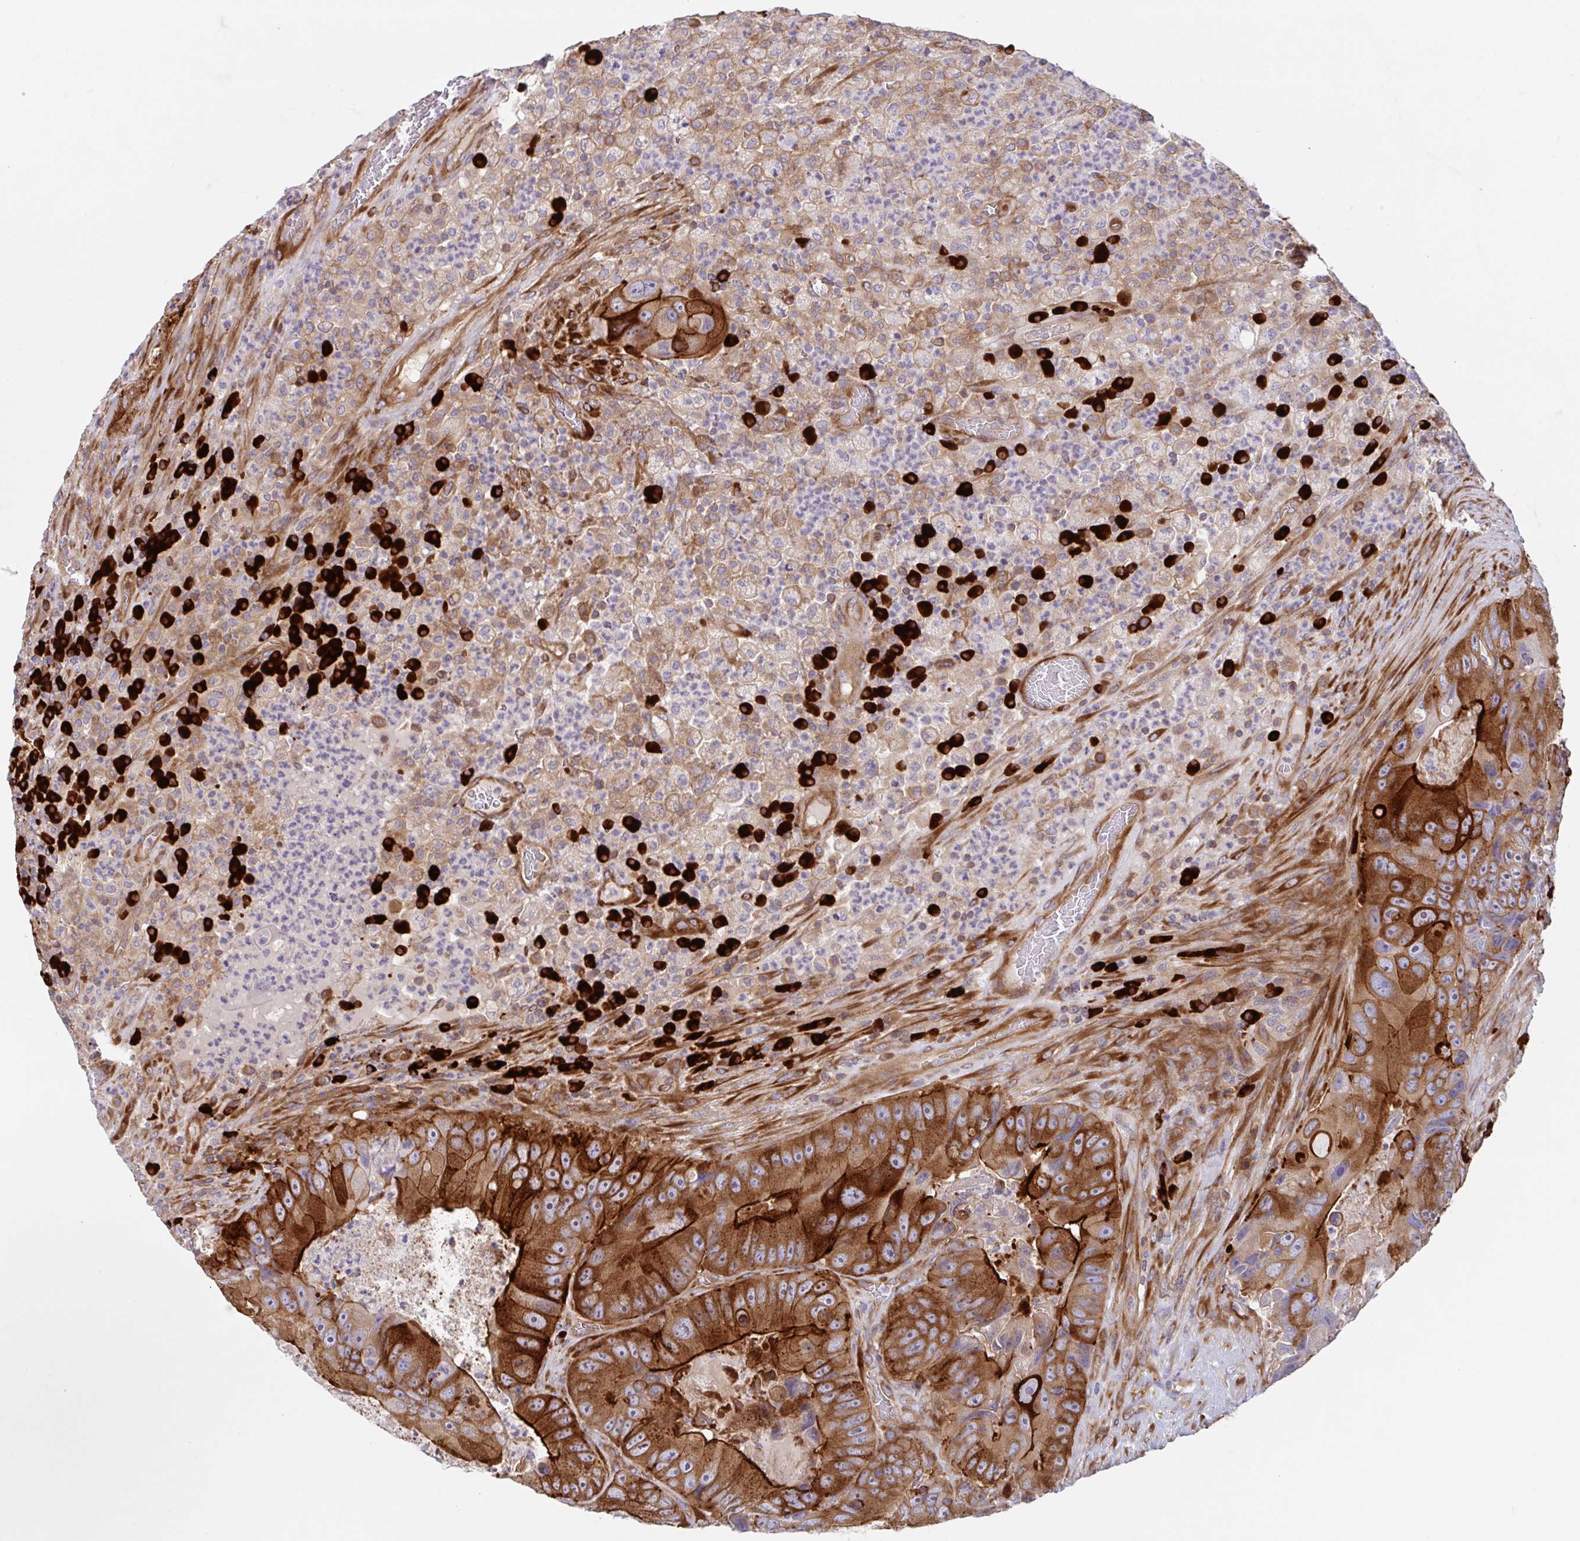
{"staining": {"intensity": "strong", "quantity": ">75%", "location": "cytoplasmic/membranous"}, "tissue": "colorectal cancer", "cell_type": "Tumor cells", "image_type": "cancer", "snomed": [{"axis": "morphology", "description": "Adenocarcinoma, NOS"}, {"axis": "topography", "description": "Colon"}], "caption": "Protein analysis of colorectal adenocarcinoma tissue shows strong cytoplasmic/membranous positivity in about >75% of tumor cells.", "gene": "YARS2", "patient": {"sex": "female", "age": 86}}